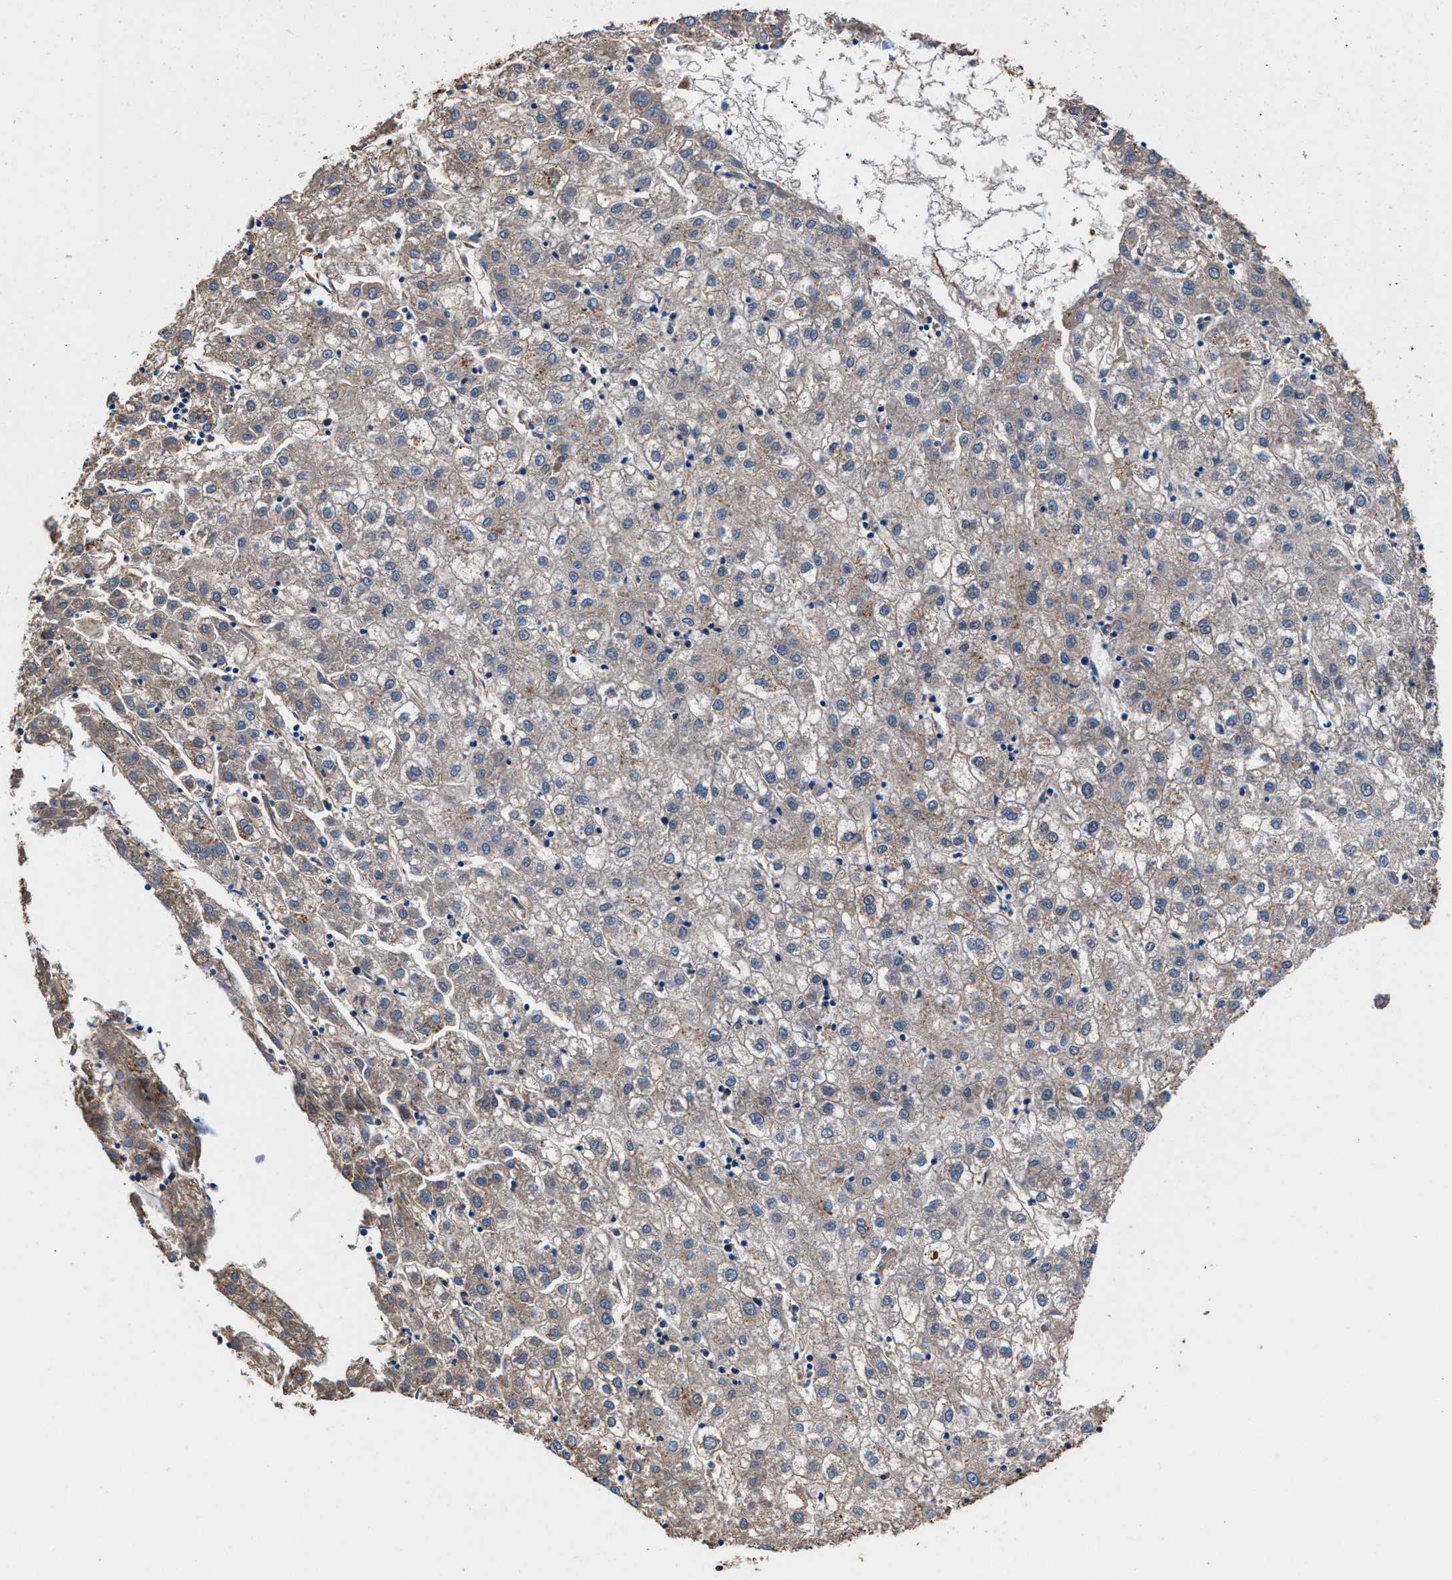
{"staining": {"intensity": "weak", "quantity": "<25%", "location": "cytoplasmic/membranous"}, "tissue": "liver cancer", "cell_type": "Tumor cells", "image_type": "cancer", "snomed": [{"axis": "morphology", "description": "Carcinoma, Hepatocellular, NOS"}, {"axis": "topography", "description": "Liver"}], "caption": "This is a micrograph of immunohistochemistry (IHC) staining of liver hepatocellular carcinoma, which shows no positivity in tumor cells.", "gene": "PPP1R9B", "patient": {"sex": "male", "age": 72}}